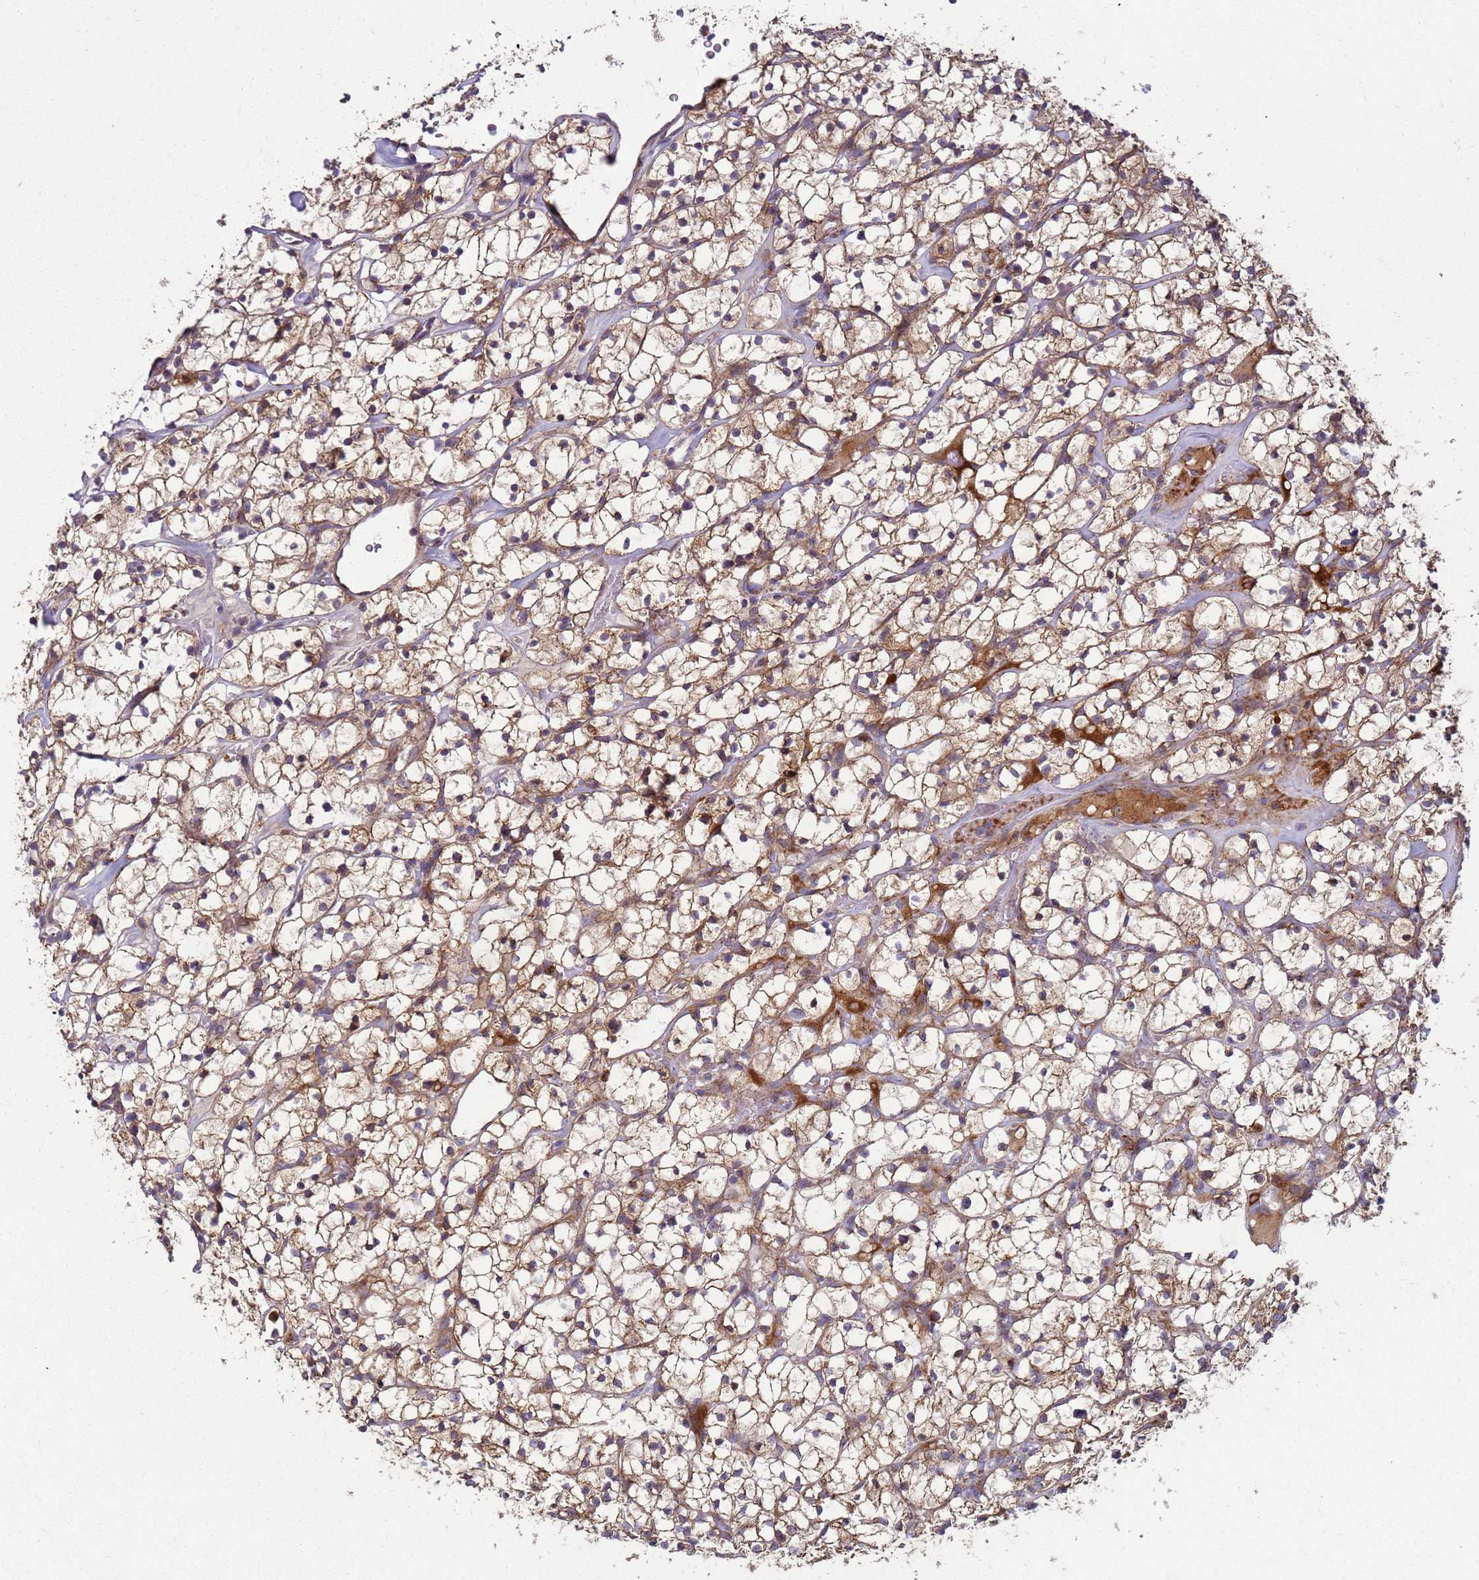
{"staining": {"intensity": "moderate", "quantity": ">75%", "location": "cytoplasmic/membranous"}, "tissue": "renal cancer", "cell_type": "Tumor cells", "image_type": "cancer", "snomed": [{"axis": "morphology", "description": "Adenocarcinoma, NOS"}, {"axis": "topography", "description": "Kidney"}], "caption": "Immunohistochemistry (IHC) photomicrograph of neoplastic tissue: renal cancer stained using immunohistochemistry (IHC) exhibits medium levels of moderate protein expression localized specifically in the cytoplasmic/membranous of tumor cells, appearing as a cytoplasmic/membranous brown color.", "gene": "FBXO33", "patient": {"sex": "female", "age": 64}}